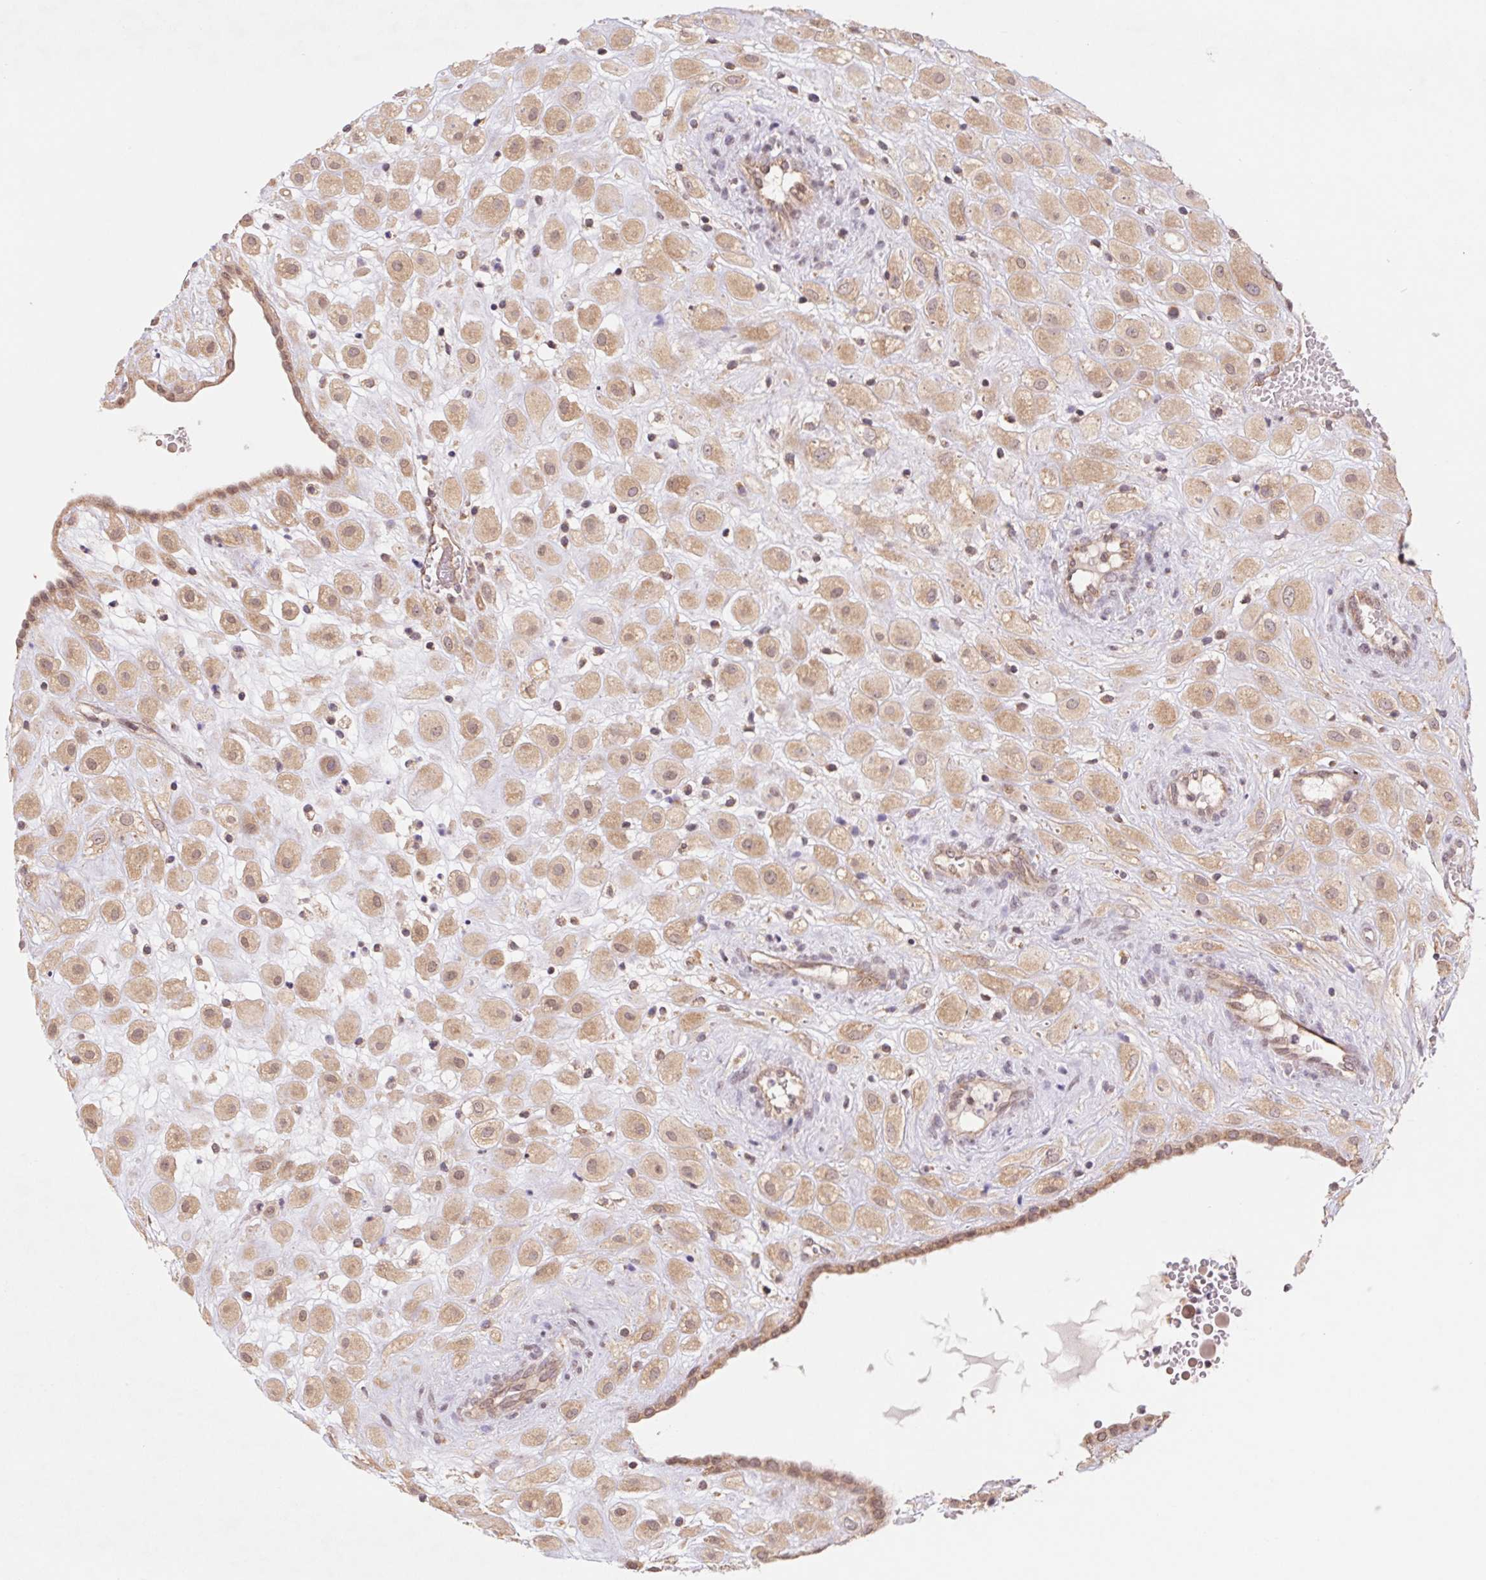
{"staining": {"intensity": "weak", "quantity": ">75%", "location": "cytoplasmic/membranous"}, "tissue": "placenta", "cell_type": "Decidual cells", "image_type": "normal", "snomed": [{"axis": "morphology", "description": "Normal tissue, NOS"}, {"axis": "topography", "description": "Placenta"}], "caption": "Immunohistochemical staining of benign human placenta exhibits low levels of weak cytoplasmic/membranous staining in about >75% of decidual cells. Nuclei are stained in blue.", "gene": "RPL27A", "patient": {"sex": "female", "age": 24}}